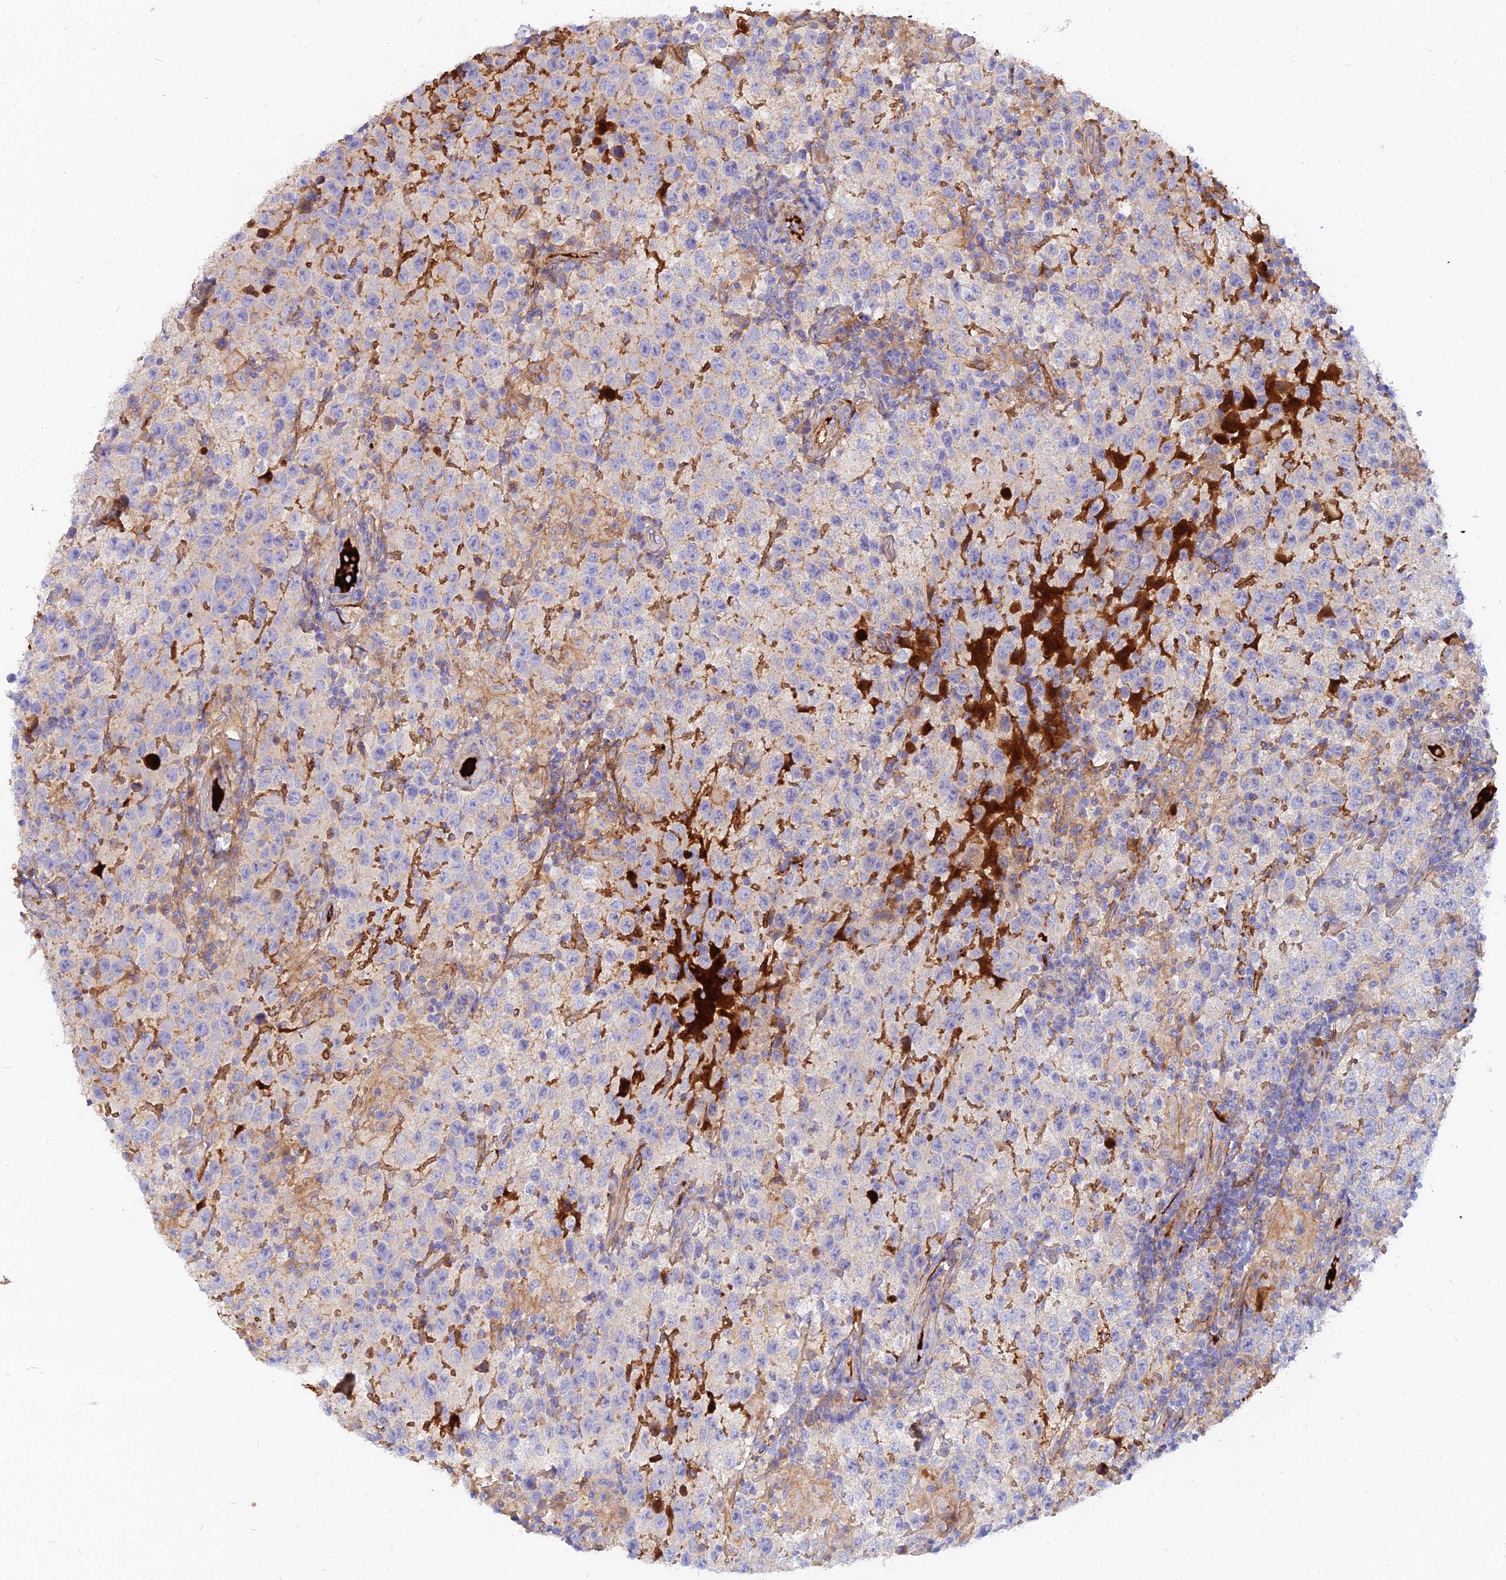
{"staining": {"intensity": "negative", "quantity": "none", "location": "none"}, "tissue": "testis cancer", "cell_type": "Tumor cells", "image_type": "cancer", "snomed": [{"axis": "morphology", "description": "Seminoma, NOS"}, {"axis": "morphology", "description": "Carcinoma, Embryonal, NOS"}, {"axis": "topography", "description": "Testis"}], "caption": "The immunohistochemistry (IHC) histopathology image has no significant staining in tumor cells of testis cancer (embryonal carcinoma) tissue.", "gene": "MROH1", "patient": {"sex": "male", "age": 41}}